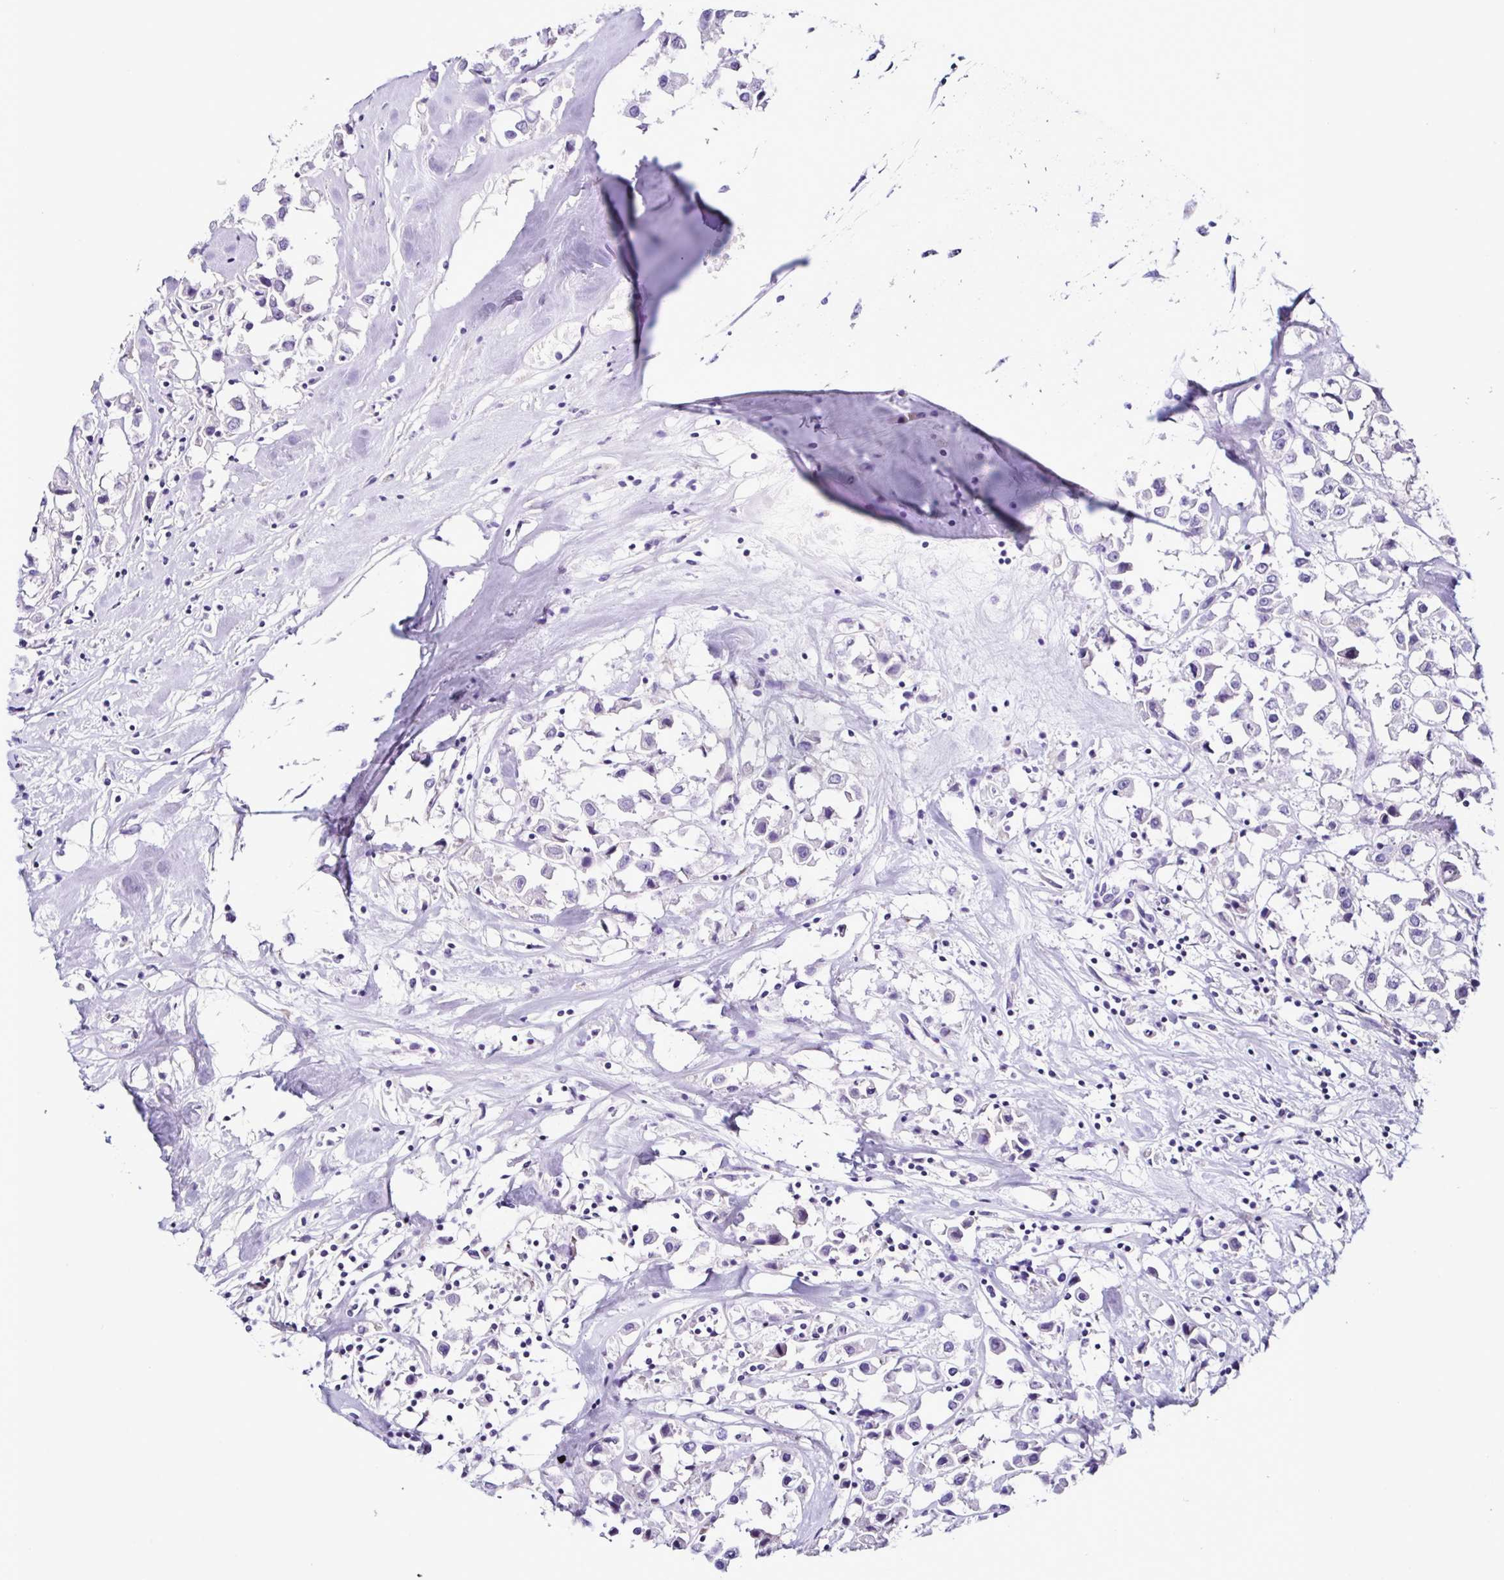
{"staining": {"intensity": "negative", "quantity": "none", "location": "none"}, "tissue": "breast cancer", "cell_type": "Tumor cells", "image_type": "cancer", "snomed": [{"axis": "morphology", "description": "Duct carcinoma"}, {"axis": "topography", "description": "Breast"}], "caption": "Intraductal carcinoma (breast) stained for a protein using IHC exhibits no positivity tumor cells.", "gene": "SRL", "patient": {"sex": "female", "age": 61}}